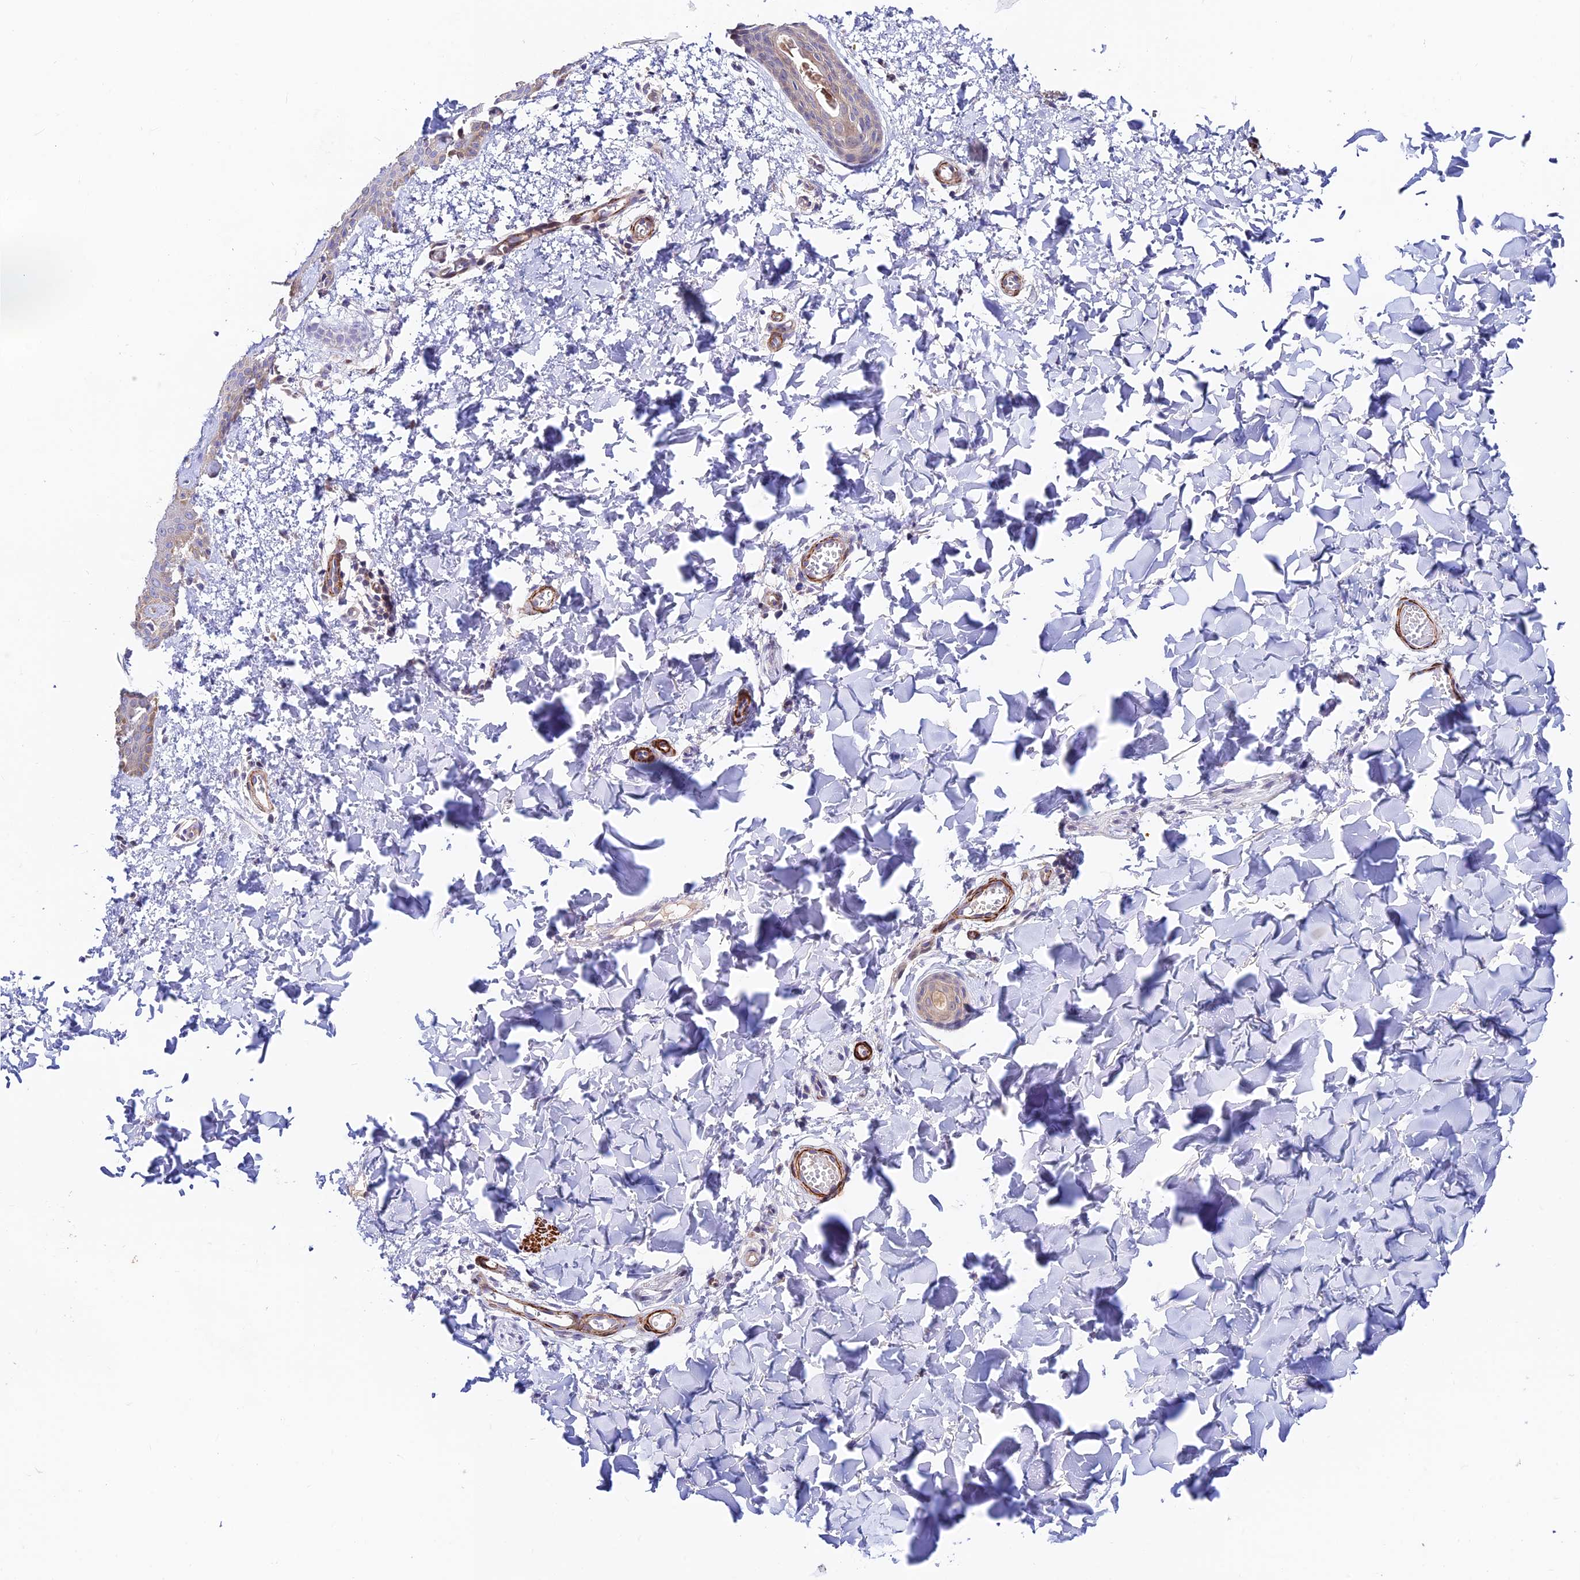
{"staining": {"intensity": "negative", "quantity": "none", "location": "none"}, "tissue": "skin", "cell_type": "Fibroblasts", "image_type": "normal", "snomed": [{"axis": "morphology", "description": "Normal tissue, NOS"}, {"axis": "topography", "description": "Skin"}], "caption": "A high-resolution micrograph shows immunohistochemistry staining of benign skin, which demonstrates no significant positivity in fibroblasts.", "gene": "ANKRD50", "patient": {"sex": "male", "age": 36}}